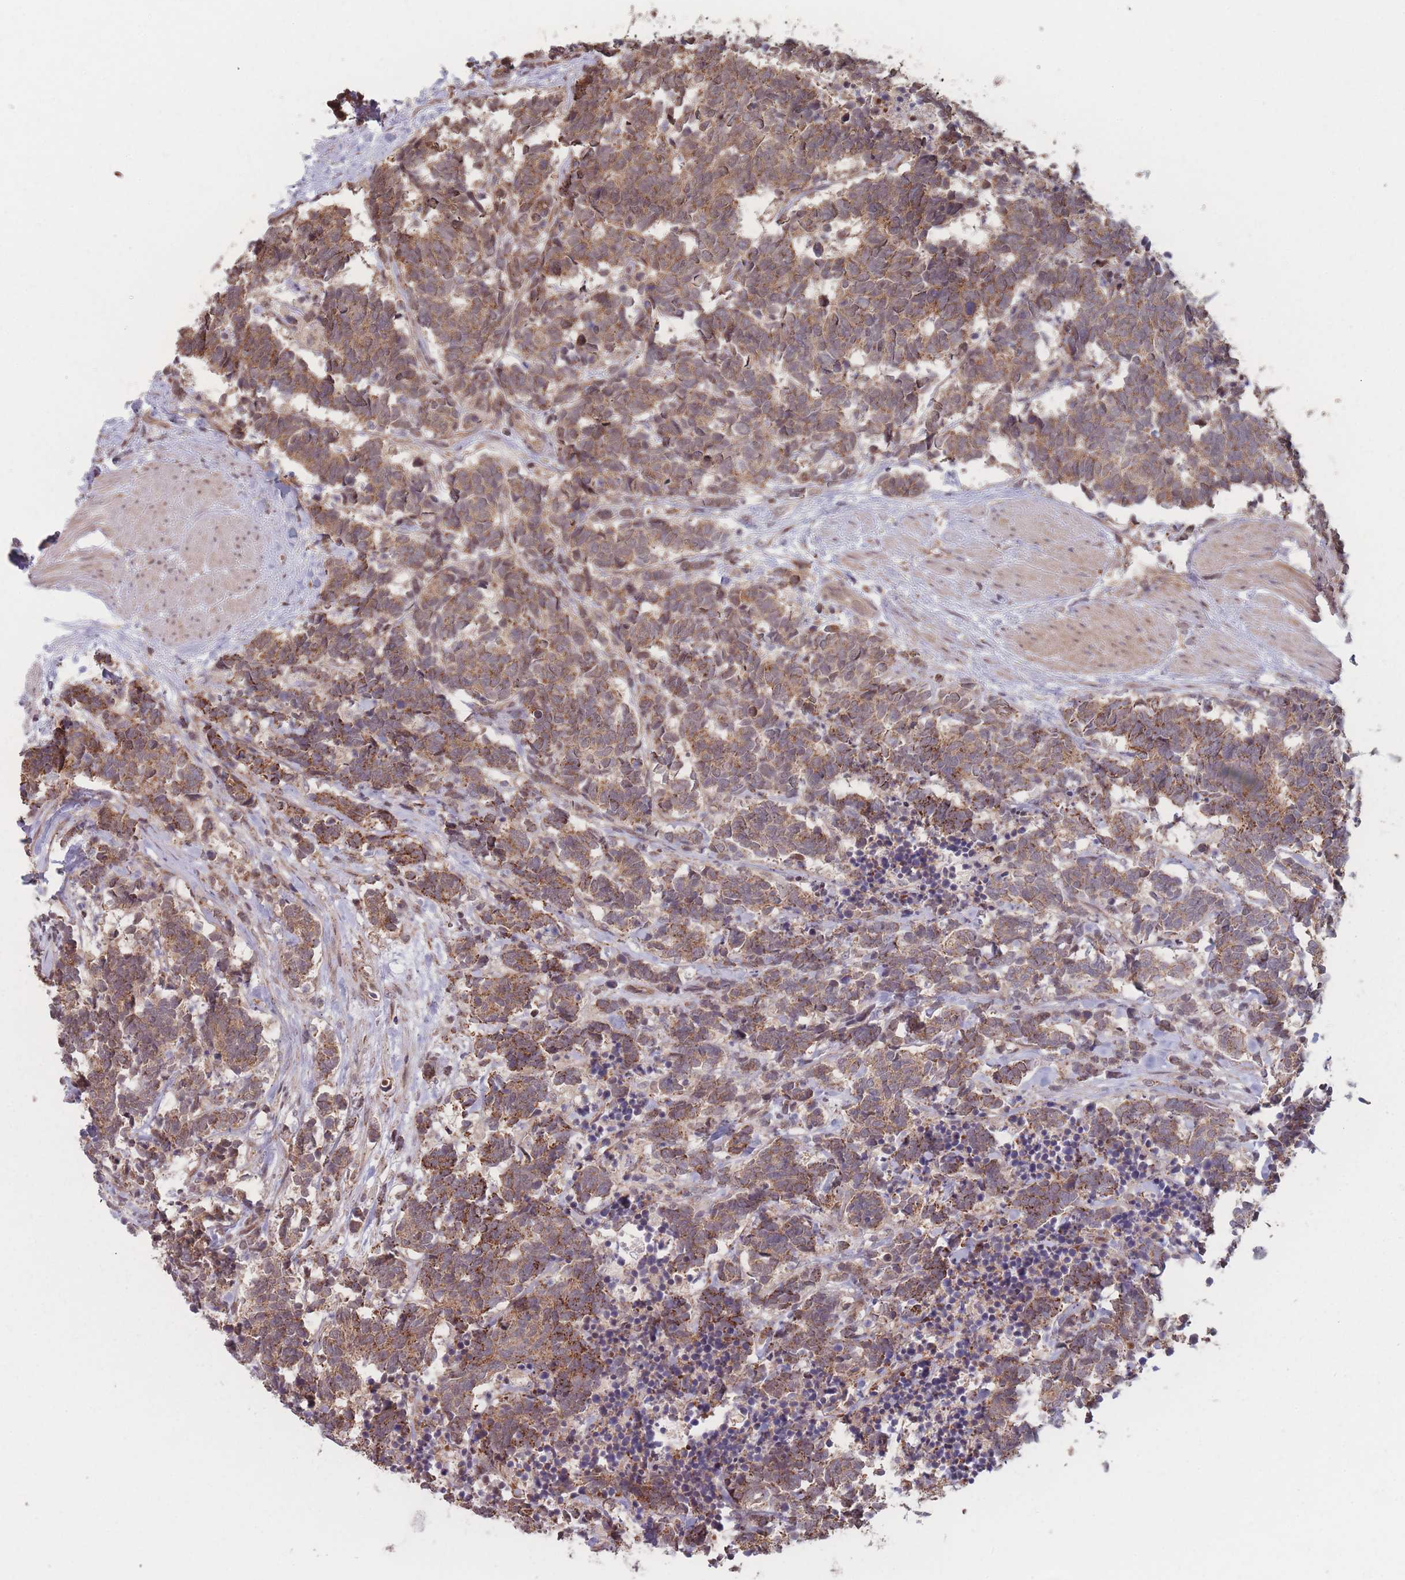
{"staining": {"intensity": "moderate", "quantity": ">75%", "location": "cytoplasmic/membranous"}, "tissue": "carcinoid", "cell_type": "Tumor cells", "image_type": "cancer", "snomed": [{"axis": "morphology", "description": "Carcinoma, NOS"}, {"axis": "morphology", "description": "Carcinoid, malignant, NOS"}, {"axis": "topography", "description": "Prostate"}], "caption": "This micrograph shows IHC staining of human carcinoid, with medium moderate cytoplasmic/membranous positivity in about >75% of tumor cells.", "gene": "RPS18", "patient": {"sex": "male", "age": 57}}